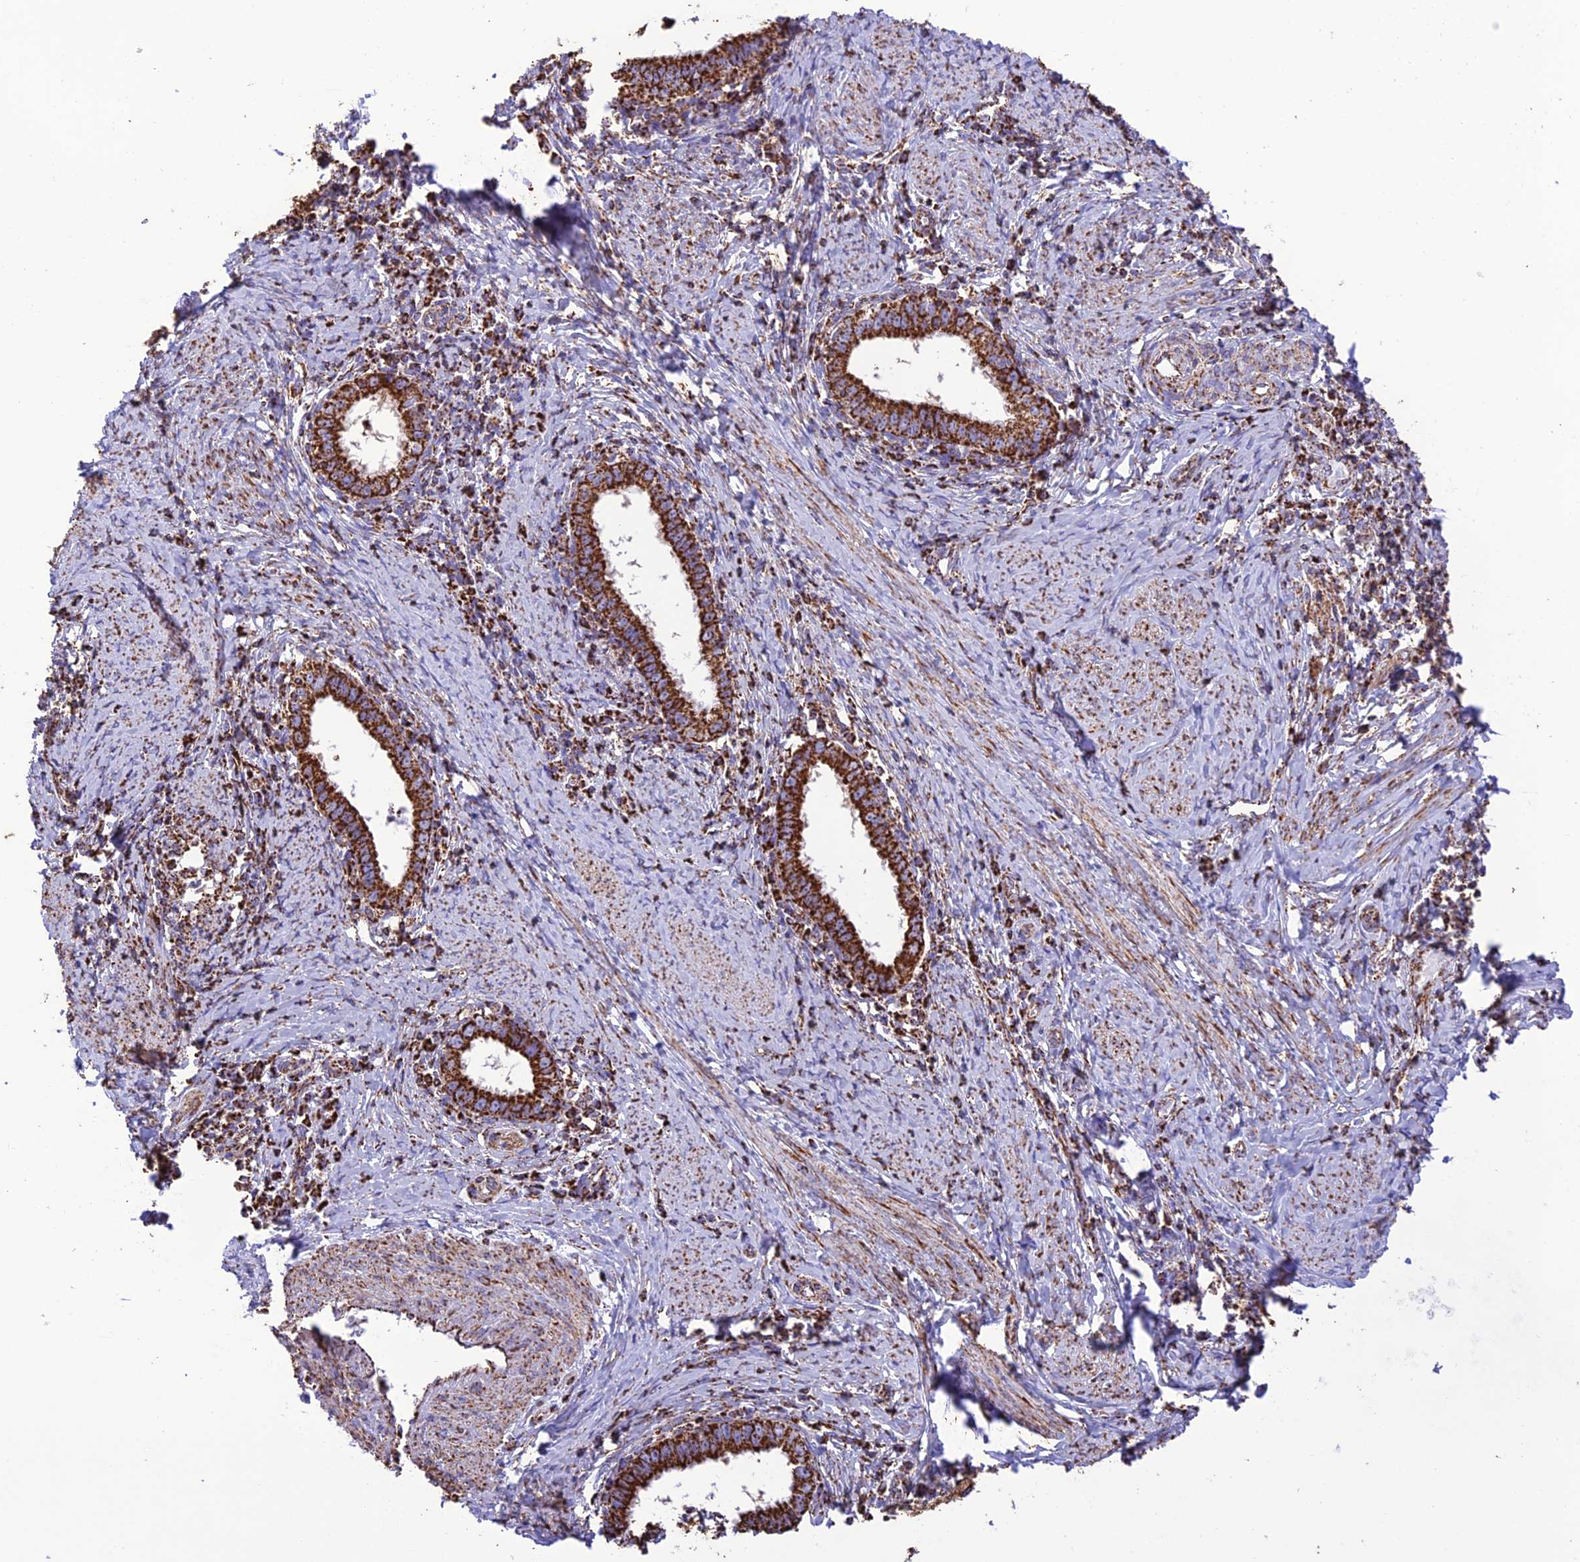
{"staining": {"intensity": "strong", "quantity": ">75%", "location": "cytoplasmic/membranous"}, "tissue": "cervical cancer", "cell_type": "Tumor cells", "image_type": "cancer", "snomed": [{"axis": "morphology", "description": "Adenocarcinoma, NOS"}, {"axis": "topography", "description": "Cervix"}], "caption": "Immunohistochemical staining of cervical adenocarcinoma displays high levels of strong cytoplasmic/membranous positivity in about >75% of tumor cells.", "gene": "NDUFAF1", "patient": {"sex": "female", "age": 36}}